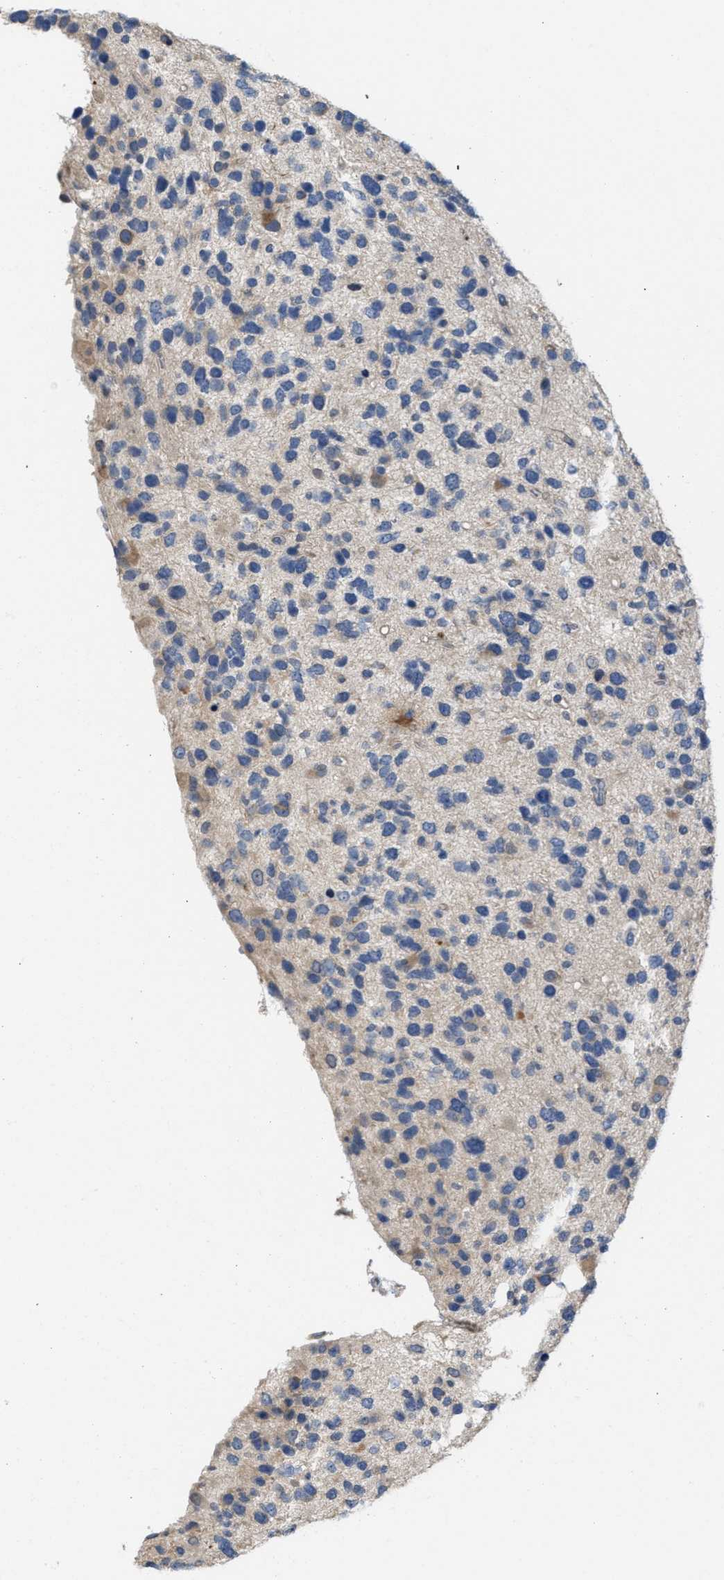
{"staining": {"intensity": "moderate", "quantity": "<25%", "location": "cytoplasmic/membranous"}, "tissue": "glioma", "cell_type": "Tumor cells", "image_type": "cancer", "snomed": [{"axis": "morphology", "description": "Glioma, malignant, High grade"}, {"axis": "topography", "description": "Brain"}], "caption": "High-magnification brightfield microscopy of malignant high-grade glioma stained with DAB (3,3'-diaminobenzidine) (brown) and counterstained with hematoxylin (blue). tumor cells exhibit moderate cytoplasmic/membranous expression is present in approximately<25% of cells.", "gene": "CSNK1A1", "patient": {"sex": "female", "age": 58}}